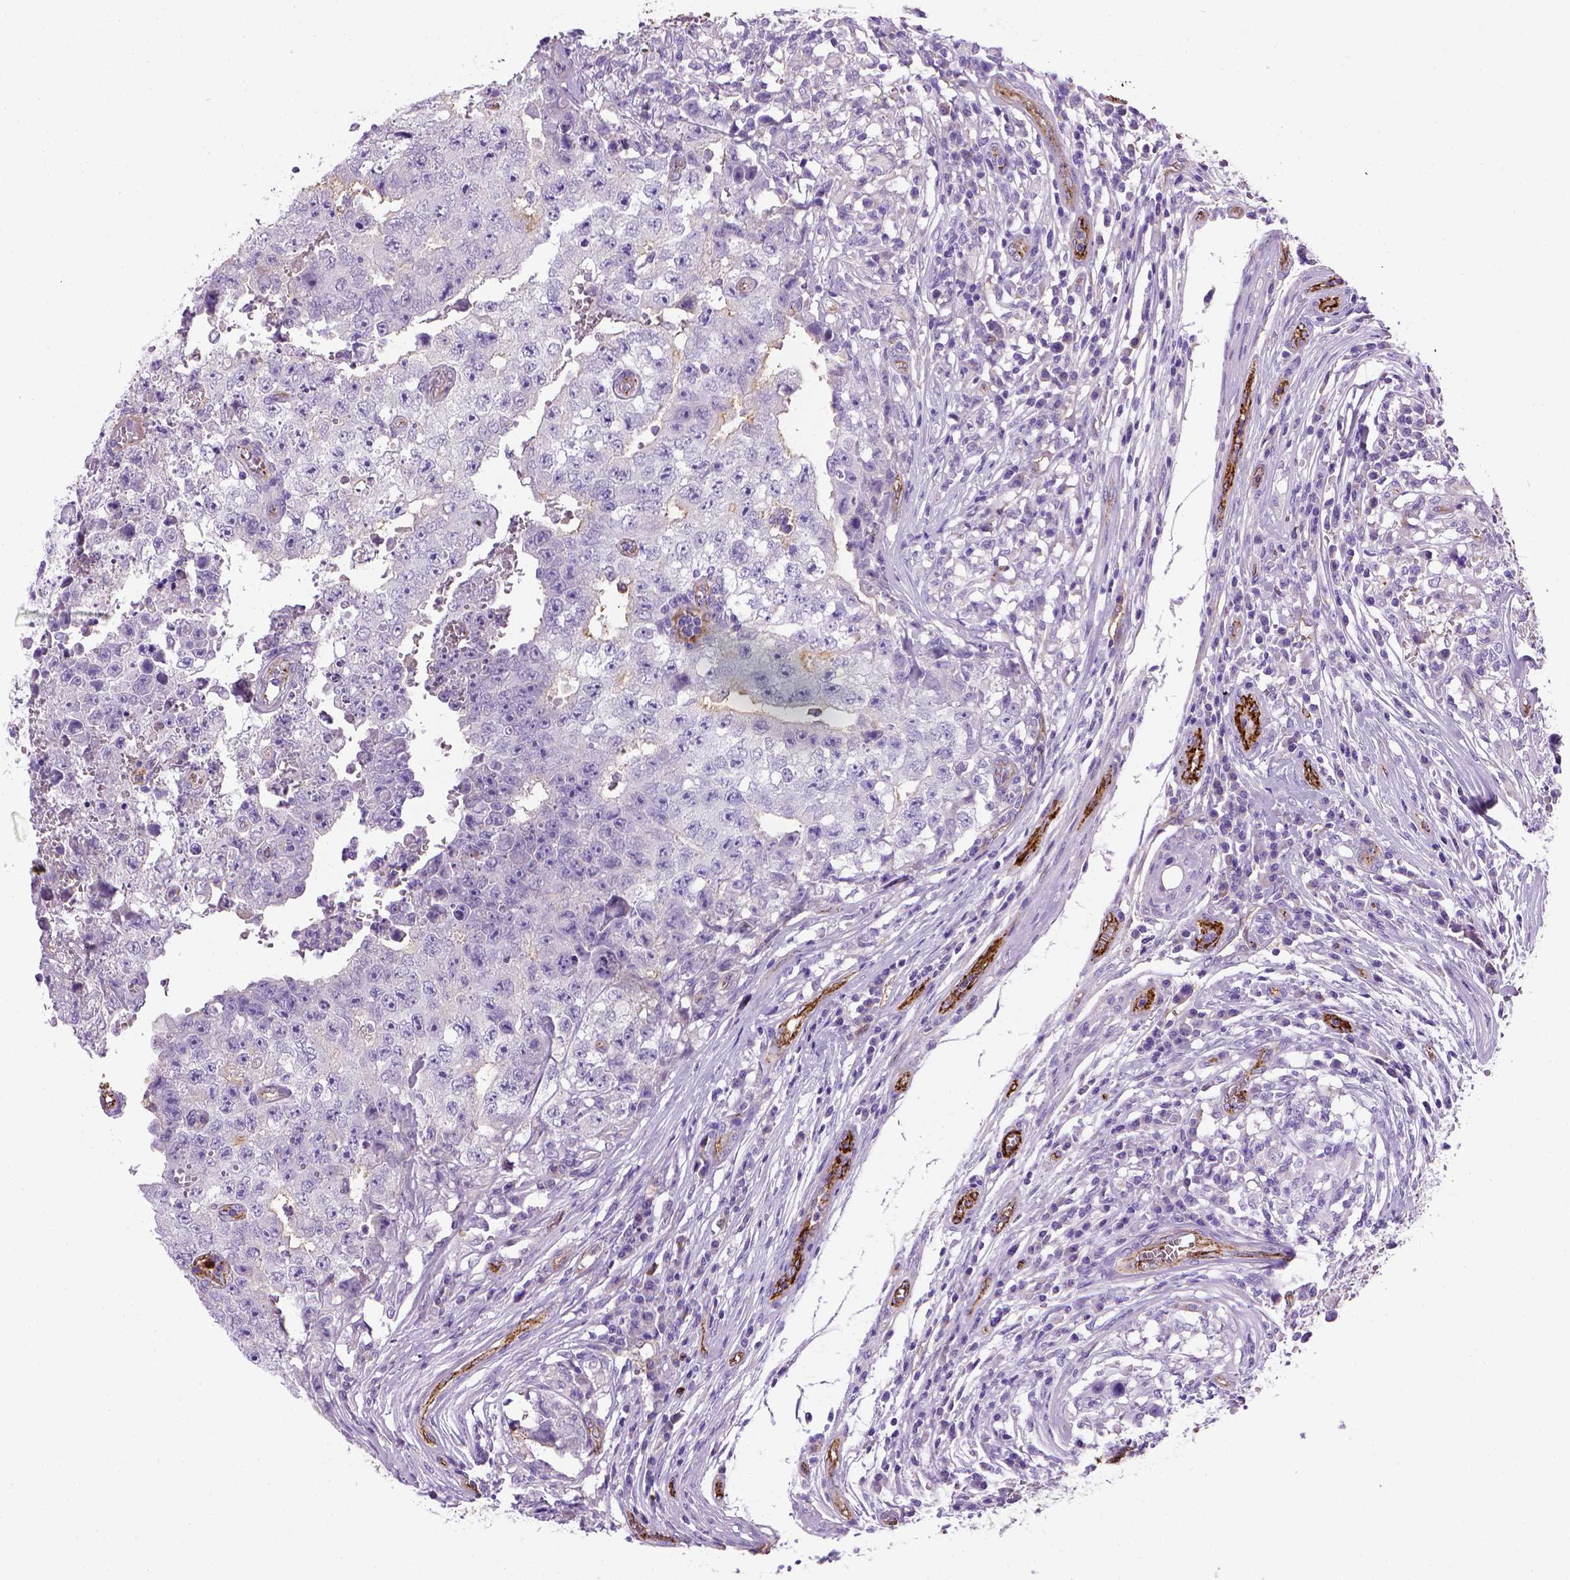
{"staining": {"intensity": "negative", "quantity": "none", "location": "none"}, "tissue": "testis cancer", "cell_type": "Tumor cells", "image_type": "cancer", "snomed": [{"axis": "morphology", "description": "Carcinoma, Embryonal, NOS"}, {"axis": "topography", "description": "Testis"}], "caption": "Protein analysis of embryonal carcinoma (testis) exhibits no significant expression in tumor cells. (Brightfield microscopy of DAB immunohistochemistry (IHC) at high magnification).", "gene": "VWF", "patient": {"sex": "male", "age": 36}}